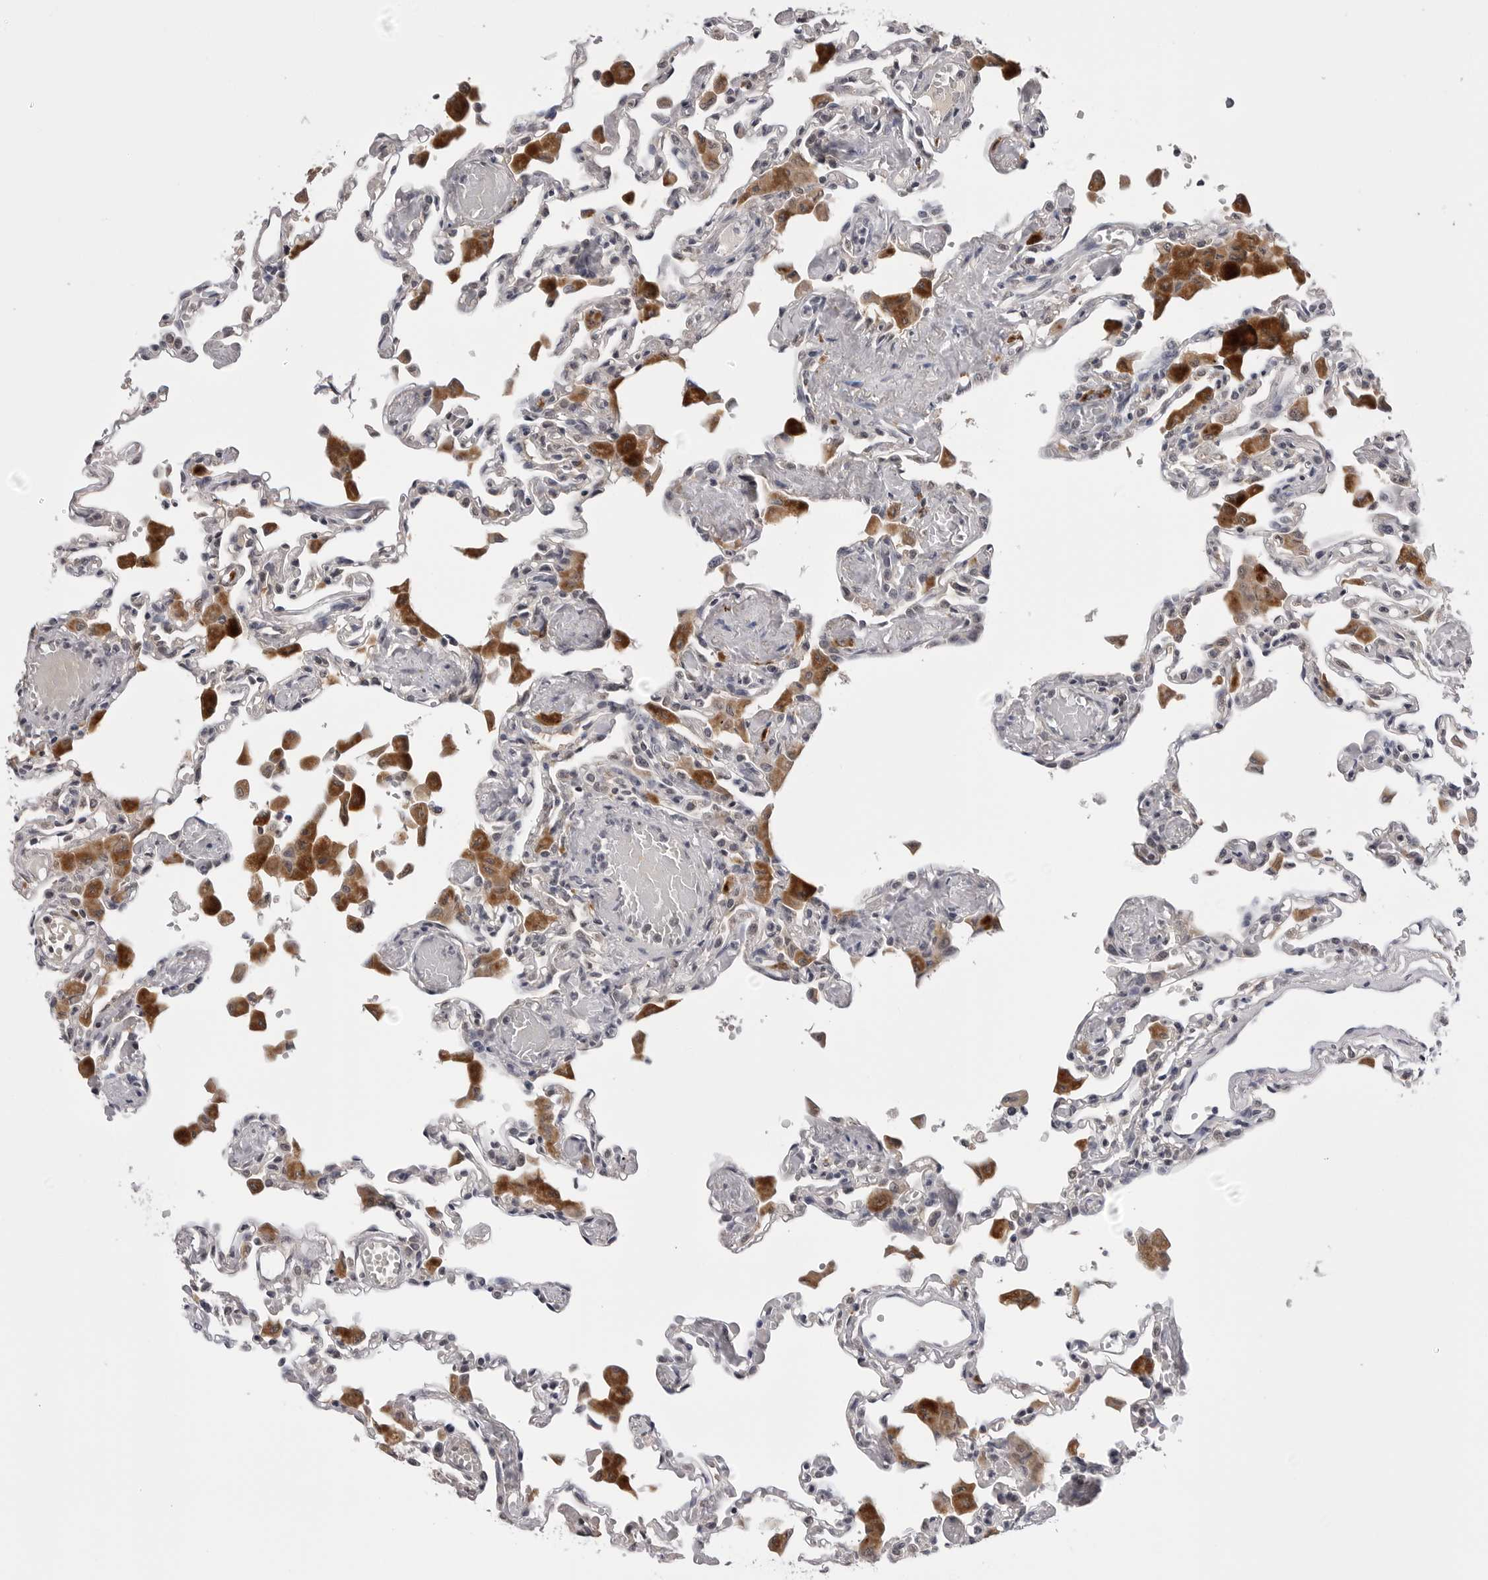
{"staining": {"intensity": "negative", "quantity": "none", "location": "none"}, "tissue": "lung", "cell_type": "Alveolar cells", "image_type": "normal", "snomed": [{"axis": "morphology", "description": "Normal tissue, NOS"}, {"axis": "topography", "description": "Bronchus"}, {"axis": "topography", "description": "Lung"}], "caption": "This is a photomicrograph of immunohistochemistry staining of normal lung, which shows no positivity in alveolar cells. (Stains: DAB (3,3'-diaminobenzidine) immunohistochemistry with hematoxylin counter stain, Microscopy: brightfield microscopy at high magnification).", "gene": "CDK20", "patient": {"sex": "female", "age": 49}}